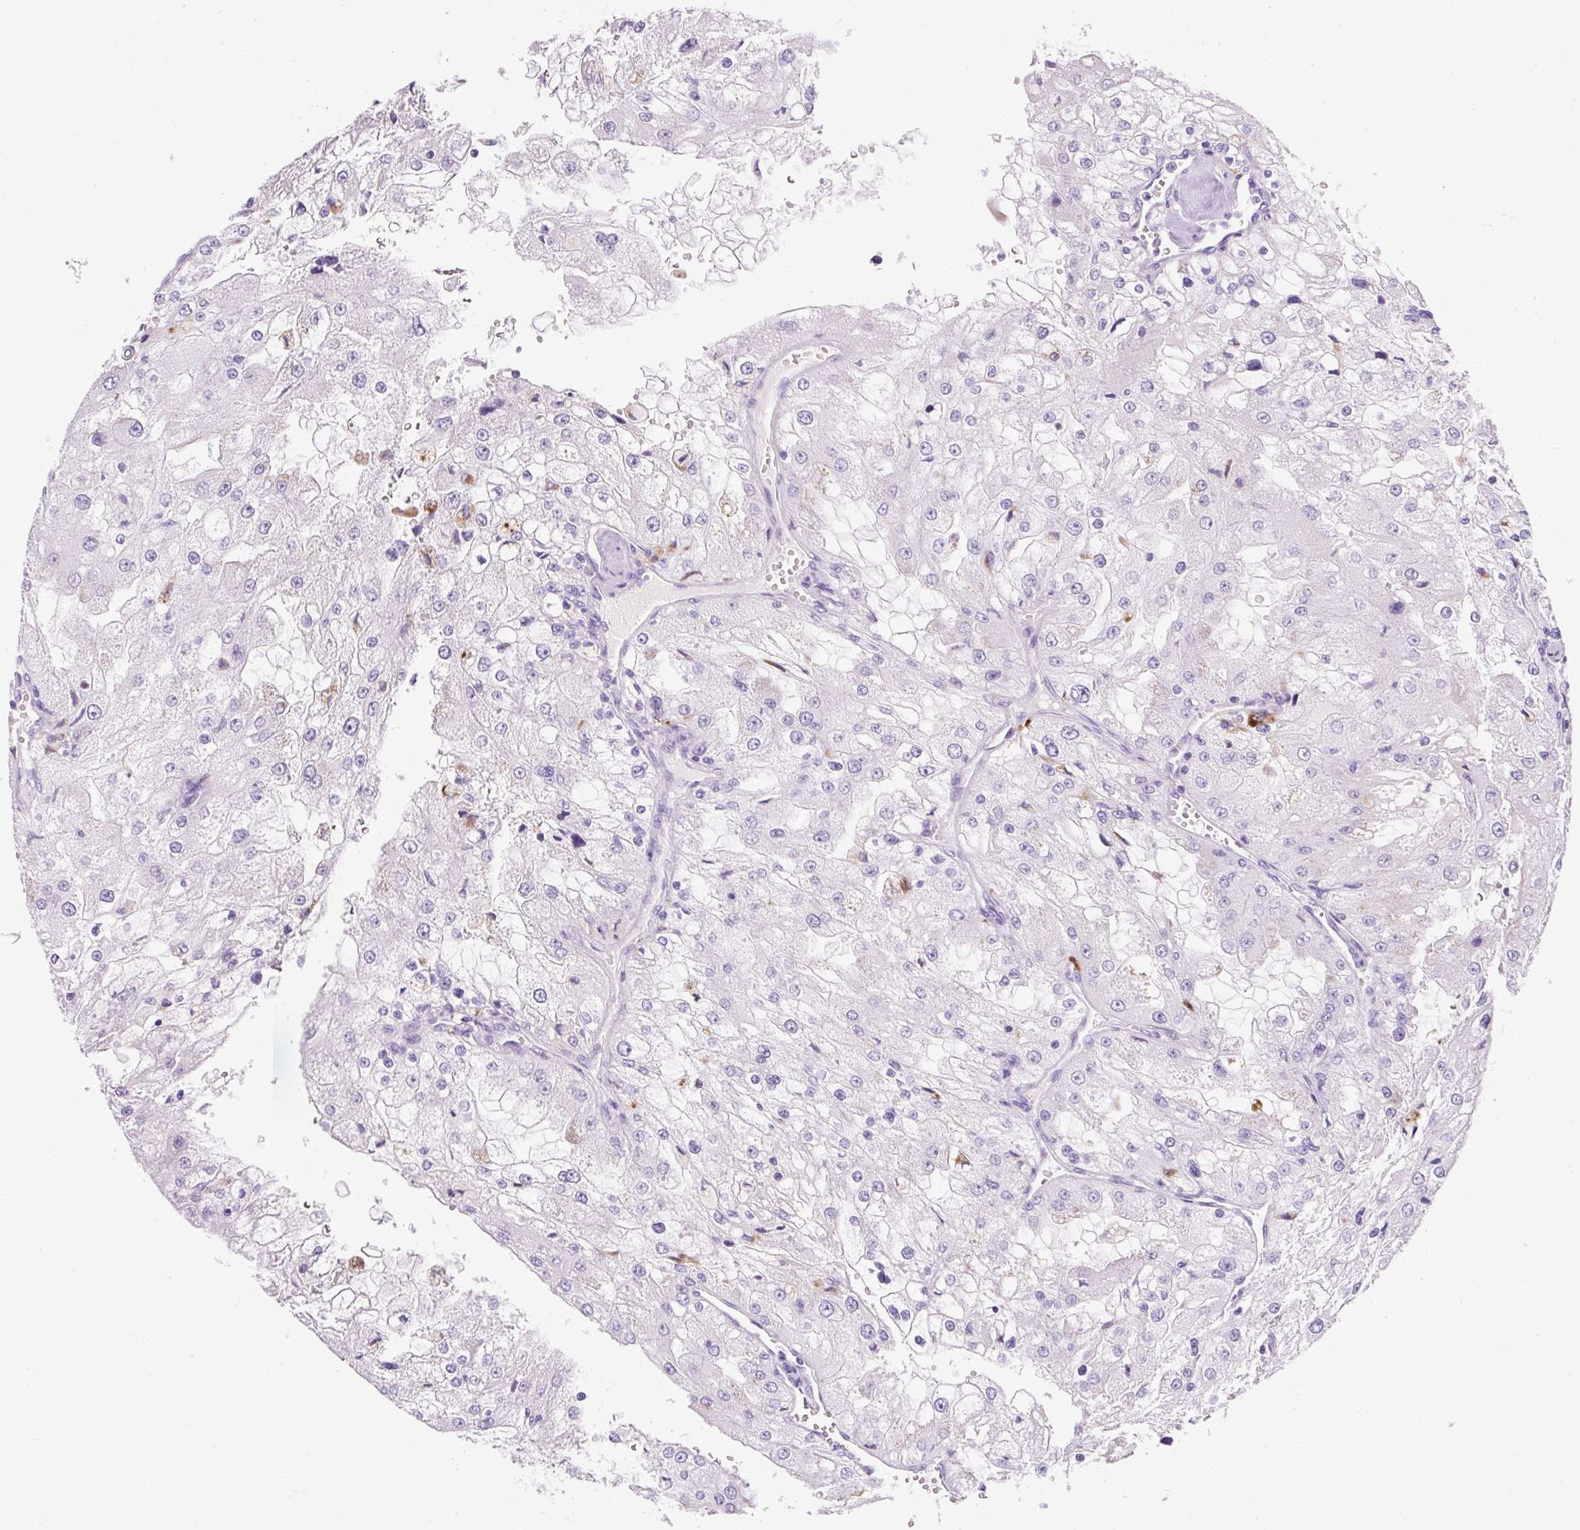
{"staining": {"intensity": "negative", "quantity": "none", "location": "none"}, "tissue": "renal cancer", "cell_type": "Tumor cells", "image_type": "cancer", "snomed": [{"axis": "morphology", "description": "Adenocarcinoma, NOS"}, {"axis": "topography", "description": "Kidney"}], "caption": "This is an immunohistochemistry histopathology image of renal cancer (adenocarcinoma). There is no positivity in tumor cells.", "gene": "HEXB", "patient": {"sex": "female", "age": 74}}